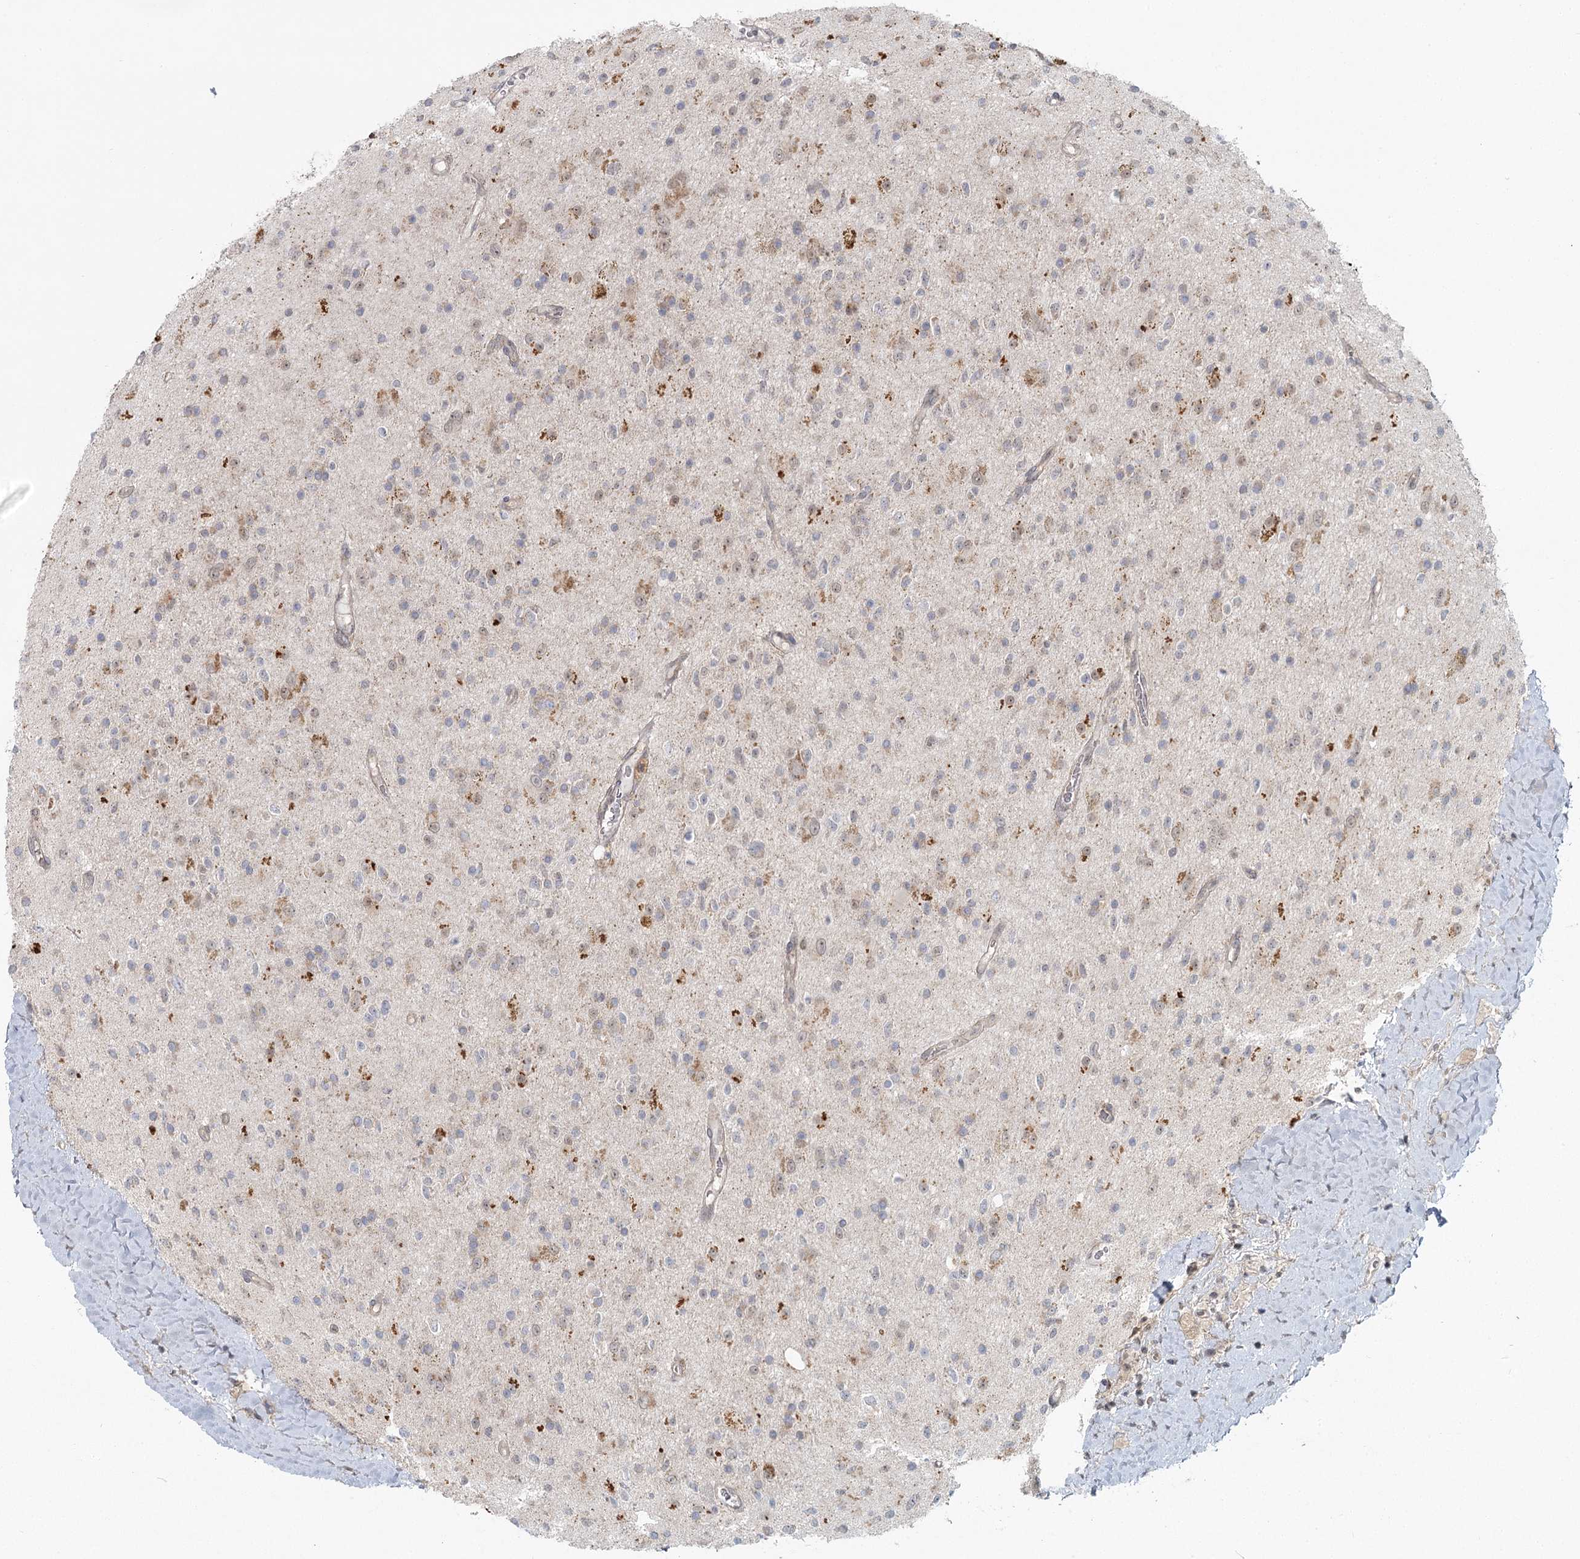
{"staining": {"intensity": "negative", "quantity": "none", "location": "none"}, "tissue": "glioma", "cell_type": "Tumor cells", "image_type": "cancer", "snomed": [{"axis": "morphology", "description": "Glioma, malignant, High grade"}, {"axis": "topography", "description": "Brain"}], "caption": "This is a histopathology image of immunohistochemistry (IHC) staining of malignant high-grade glioma, which shows no expression in tumor cells. (Brightfield microscopy of DAB immunohistochemistry at high magnification).", "gene": "THNSL1", "patient": {"sex": "male", "age": 34}}